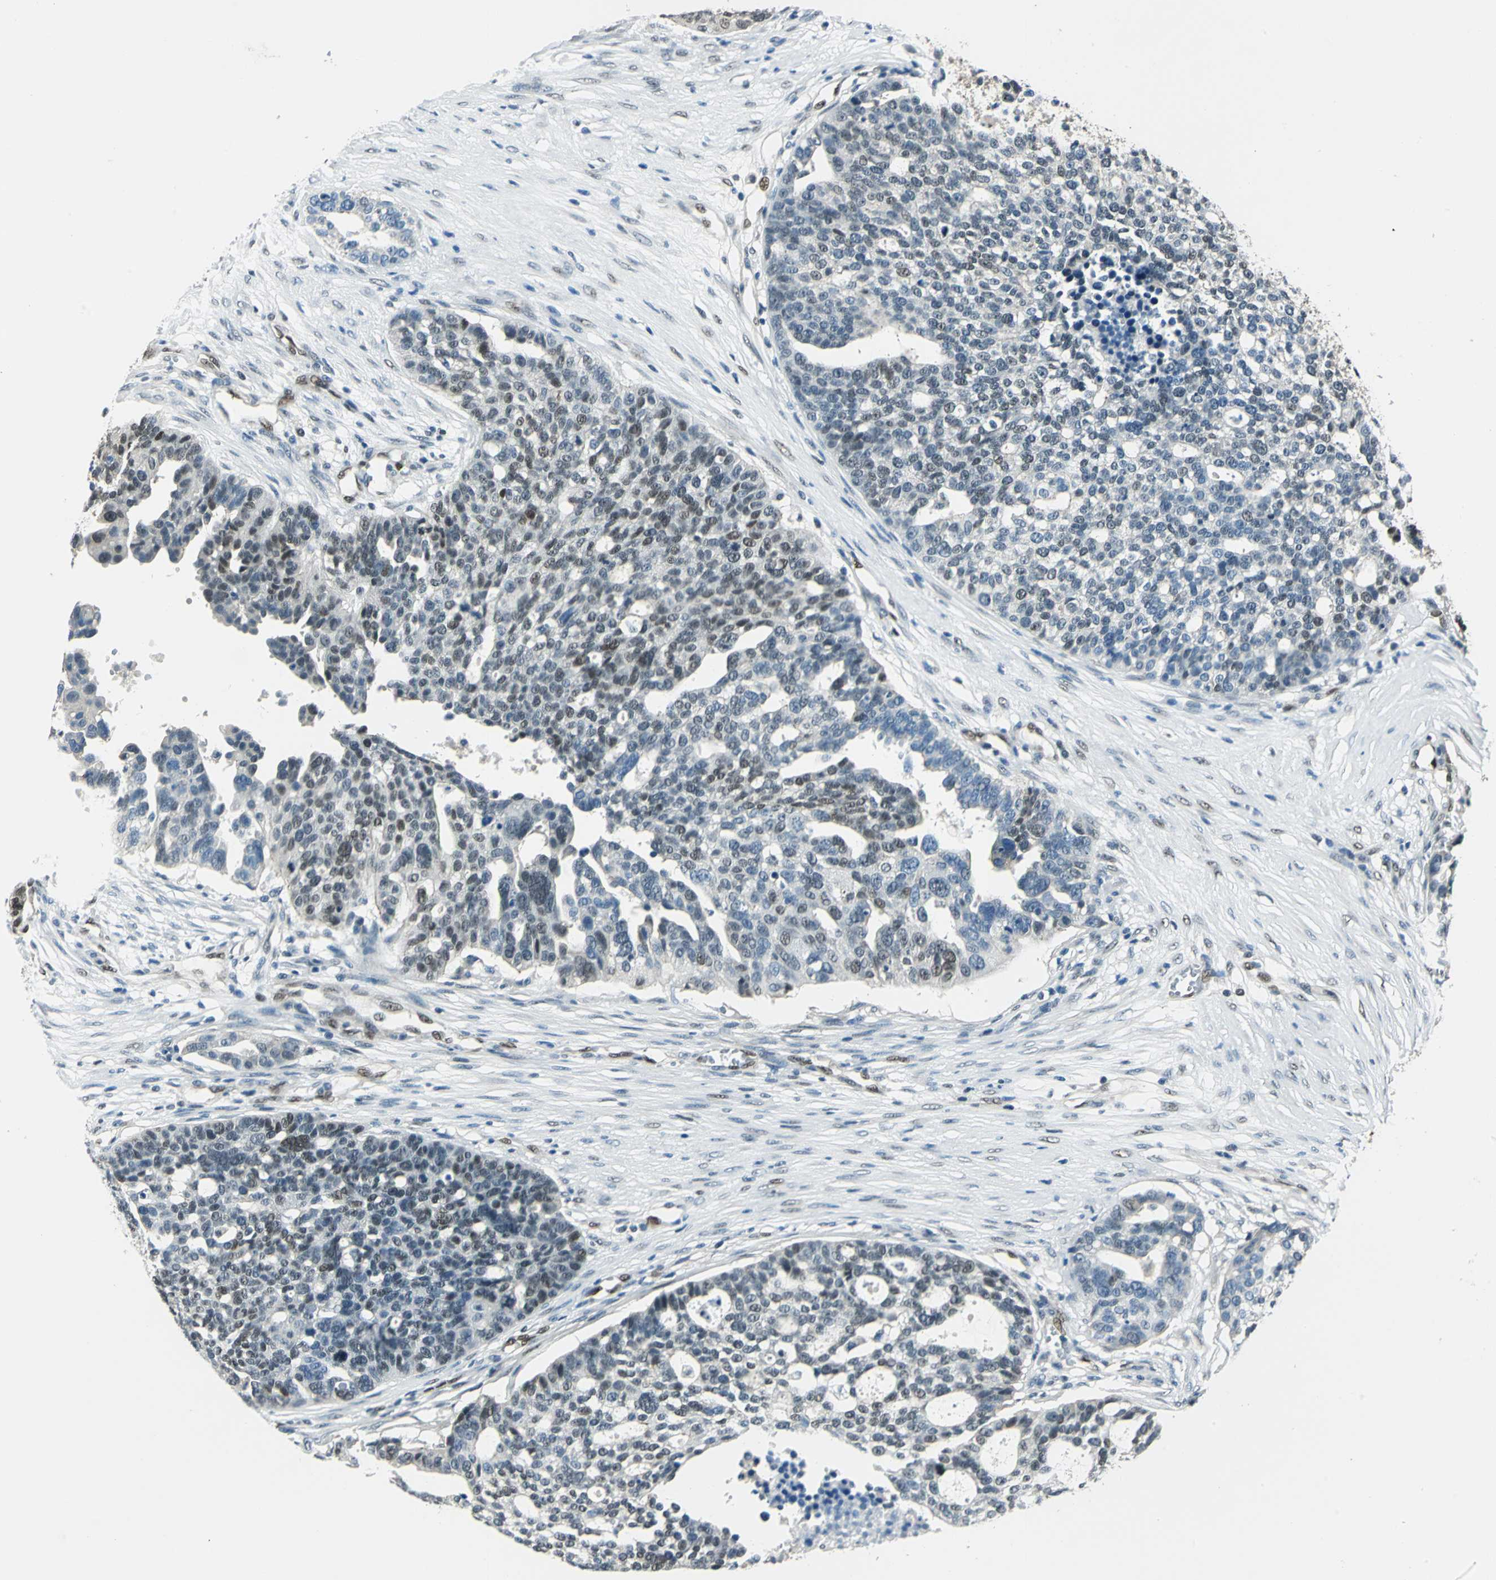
{"staining": {"intensity": "moderate", "quantity": "<25%", "location": "nuclear"}, "tissue": "ovarian cancer", "cell_type": "Tumor cells", "image_type": "cancer", "snomed": [{"axis": "morphology", "description": "Cystadenocarcinoma, serous, NOS"}, {"axis": "topography", "description": "Ovary"}], "caption": "Tumor cells display low levels of moderate nuclear staining in approximately <25% of cells in ovarian cancer (serous cystadenocarcinoma). (DAB = brown stain, brightfield microscopy at high magnification).", "gene": "NFIA", "patient": {"sex": "female", "age": 59}}